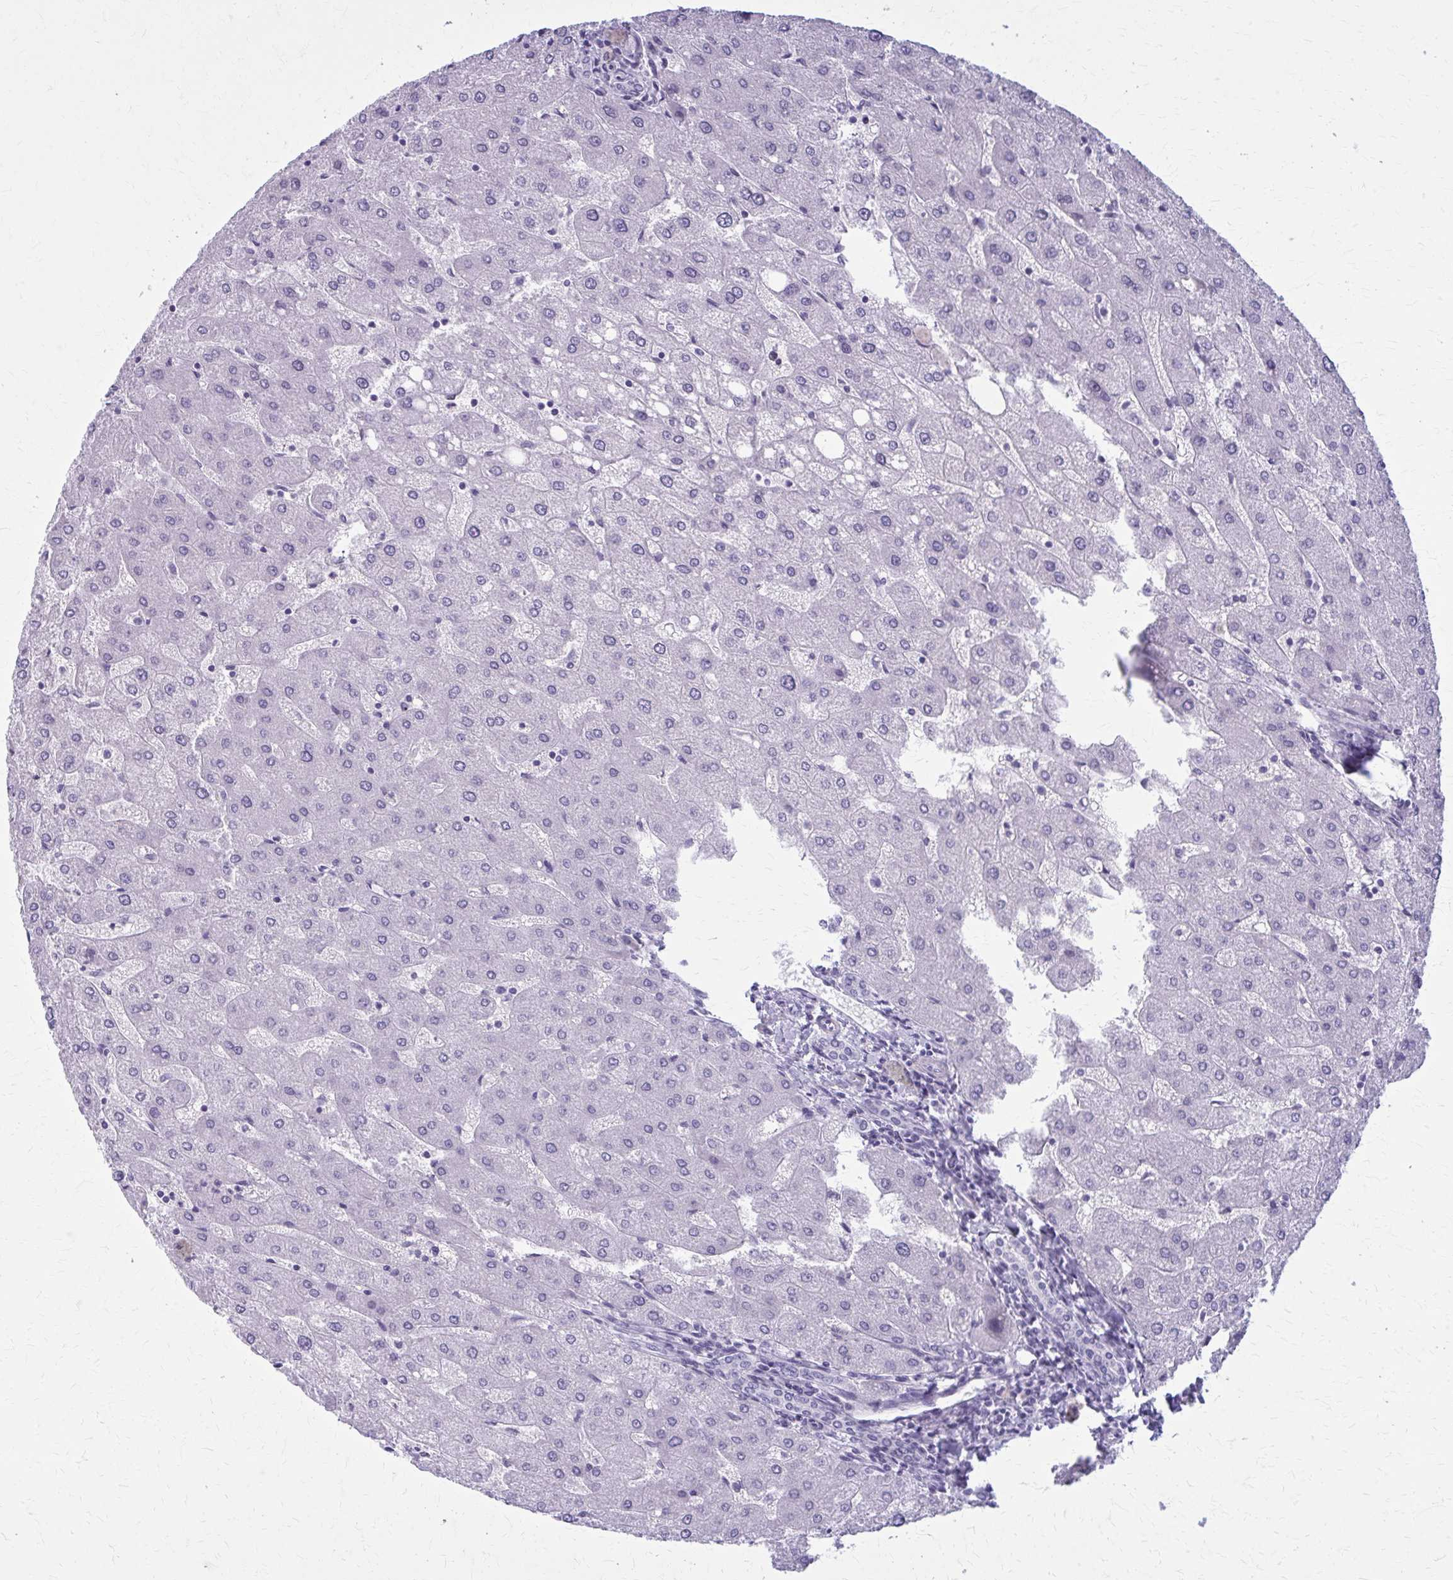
{"staining": {"intensity": "negative", "quantity": "none", "location": "none"}, "tissue": "liver", "cell_type": "Cholangiocytes", "image_type": "normal", "snomed": [{"axis": "morphology", "description": "Normal tissue, NOS"}, {"axis": "topography", "description": "Liver"}], "caption": "IHC photomicrograph of unremarkable liver stained for a protein (brown), which demonstrates no staining in cholangiocytes.", "gene": "CASQ2", "patient": {"sex": "male", "age": 67}}